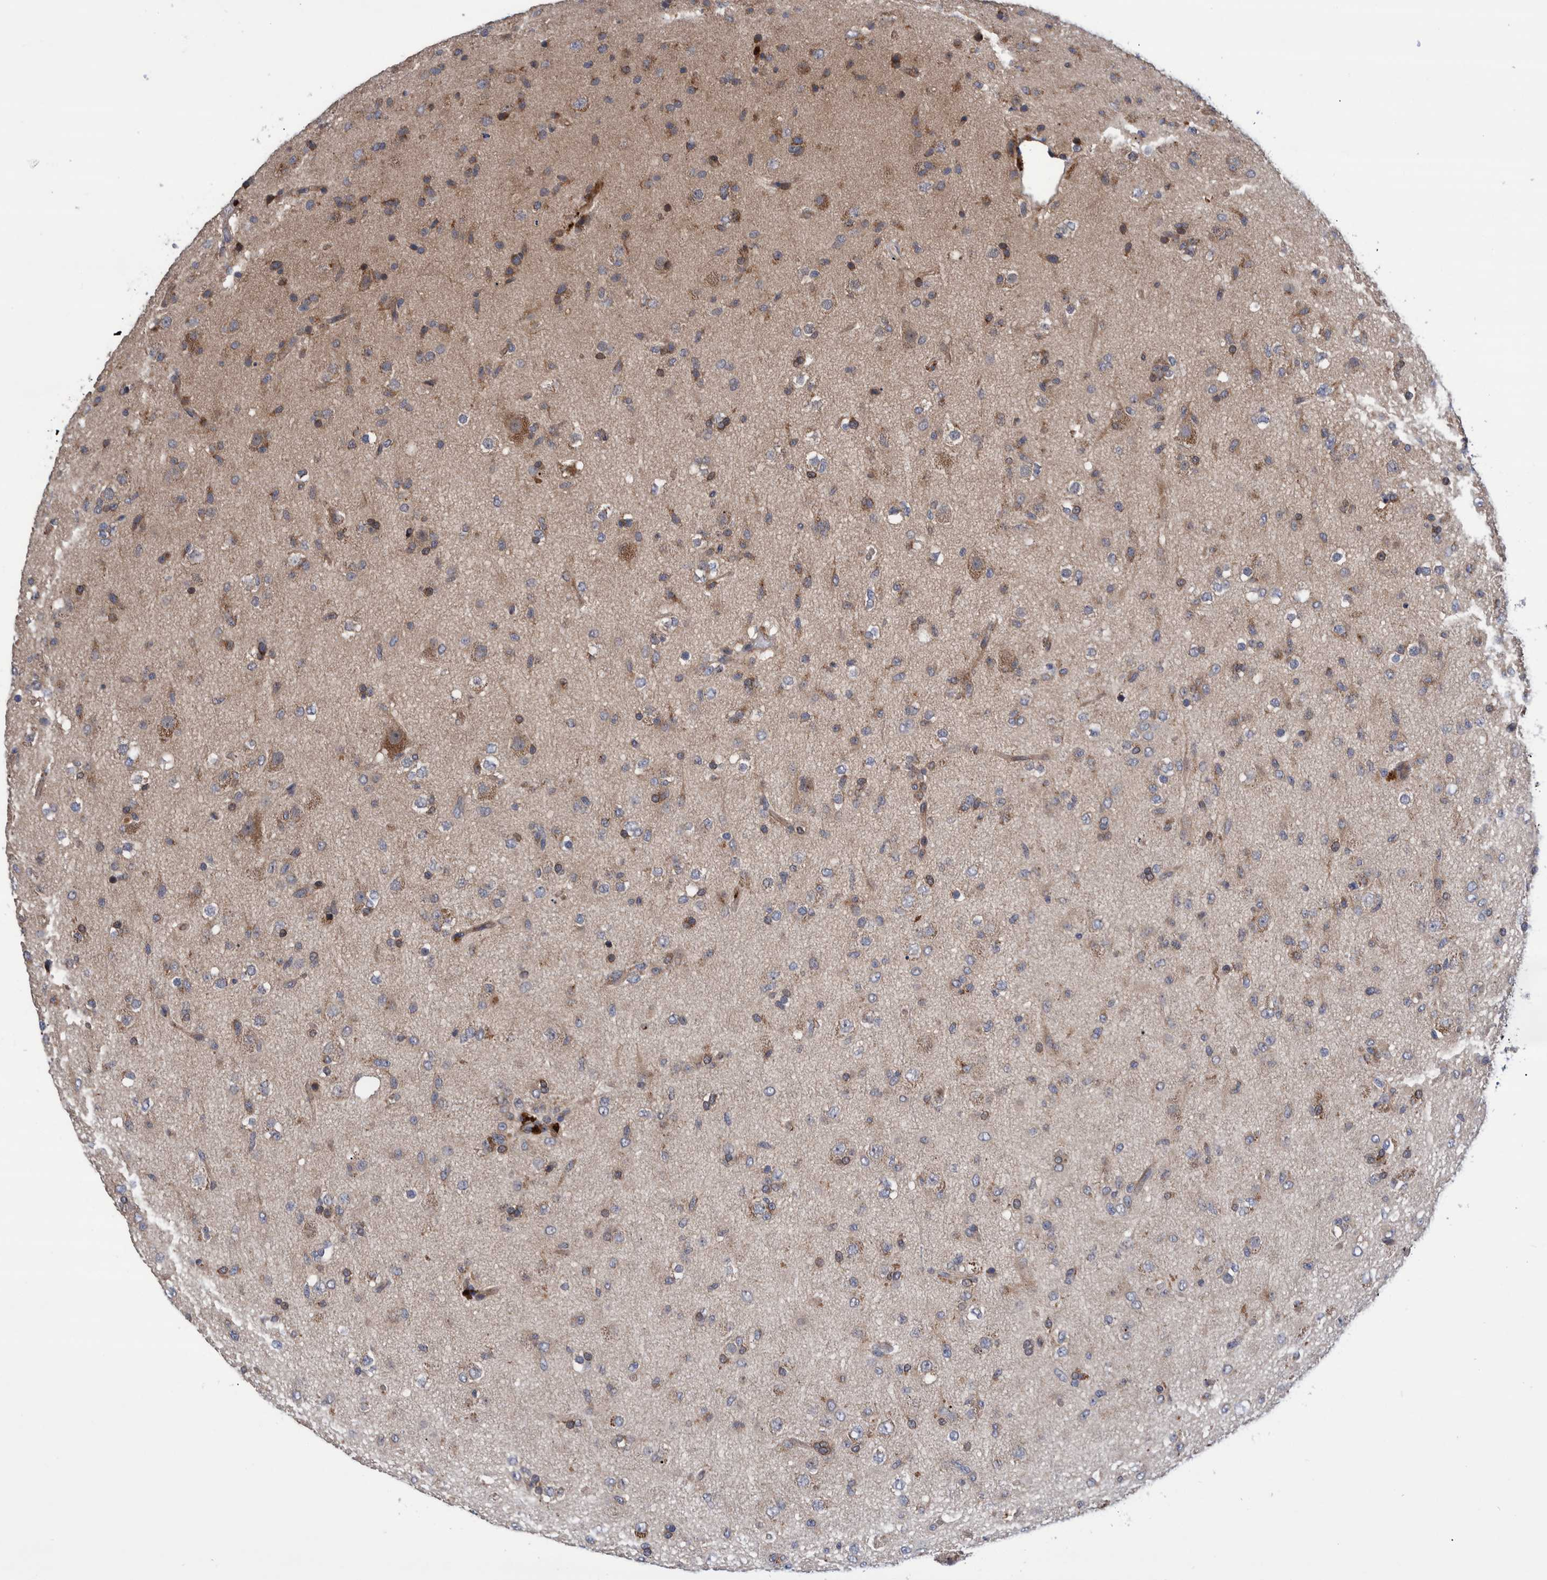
{"staining": {"intensity": "weak", "quantity": ">75%", "location": "cytoplasmic/membranous"}, "tissue": "glioma", "cell_type": "Tumor cells", "image_type": "cancer", "snomed": [{"axis": "morphology", "description": "Glioma, malignant, Low grade"}, {"axis": "topography", "description": "Brain"}], "caption": "Immunohistochemistry image of neoplastic tissue: glioma stained using IHC reveals low levels of weak protein expression localized specifically in the cytoplasmic/membranous of tumor cells, appearing as a cytoplasmic/membranous brown color.", "gene": "GRPEL2", "patient": {"sex": "male", "age": 65}}